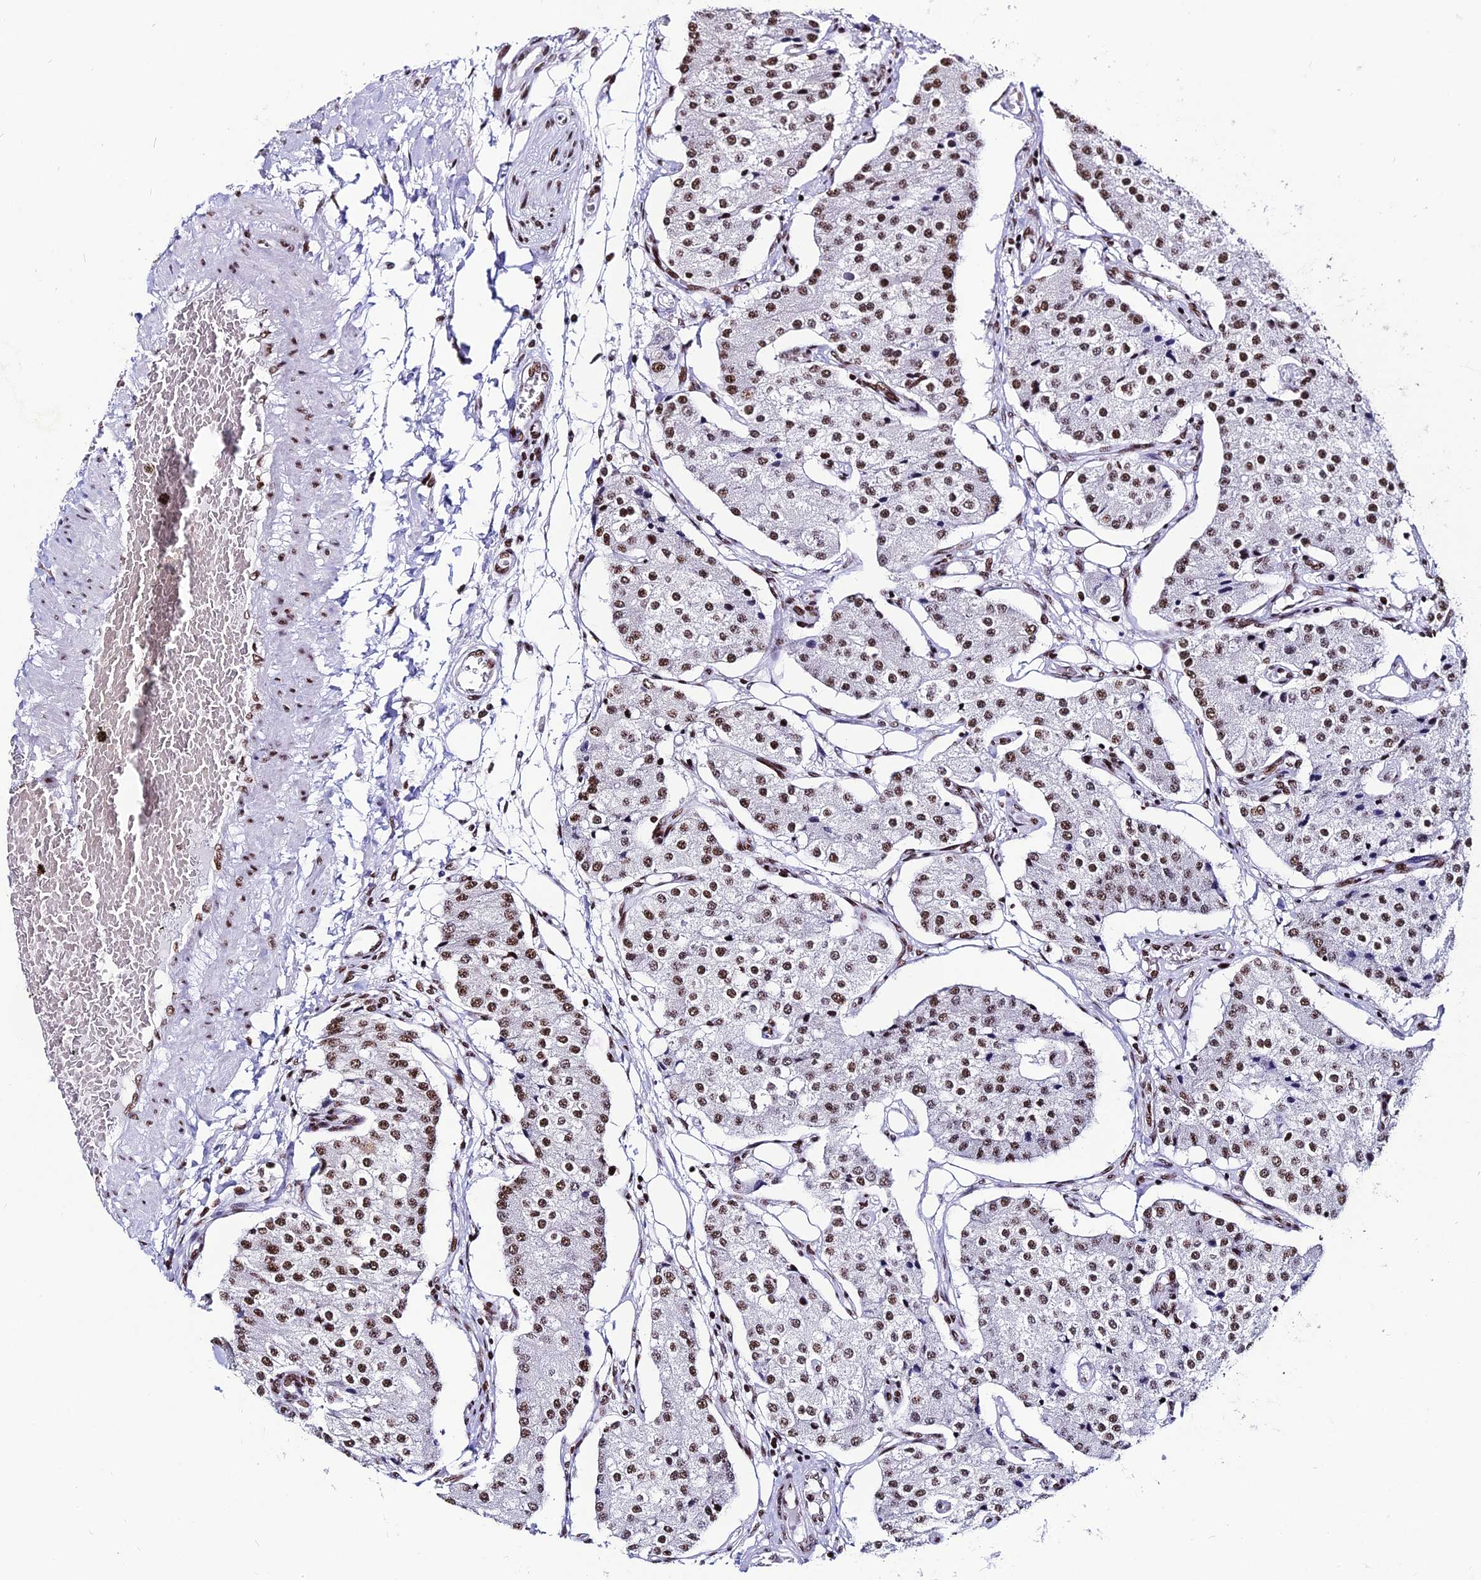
{"staining": {"intensity": "moderate", "quantity": ">75%", "location": "nuclear"}, "tissue": "carcinoid", "cell_type": "Tumor cells", "image_type": "cancer", "snomed": [{"axis": "morphology", "description": "Carcinoid, malignant, NOS"}, {"axis": "topography", "description": "Colon"}], "caption": "Carcinoid tissue shows moderate nuclear staining in about >75% of tumor cells, visualized by immunohistochemistry.", "gene": "HNRNPH1", "patient": {"sex": "female", "age": 52}}